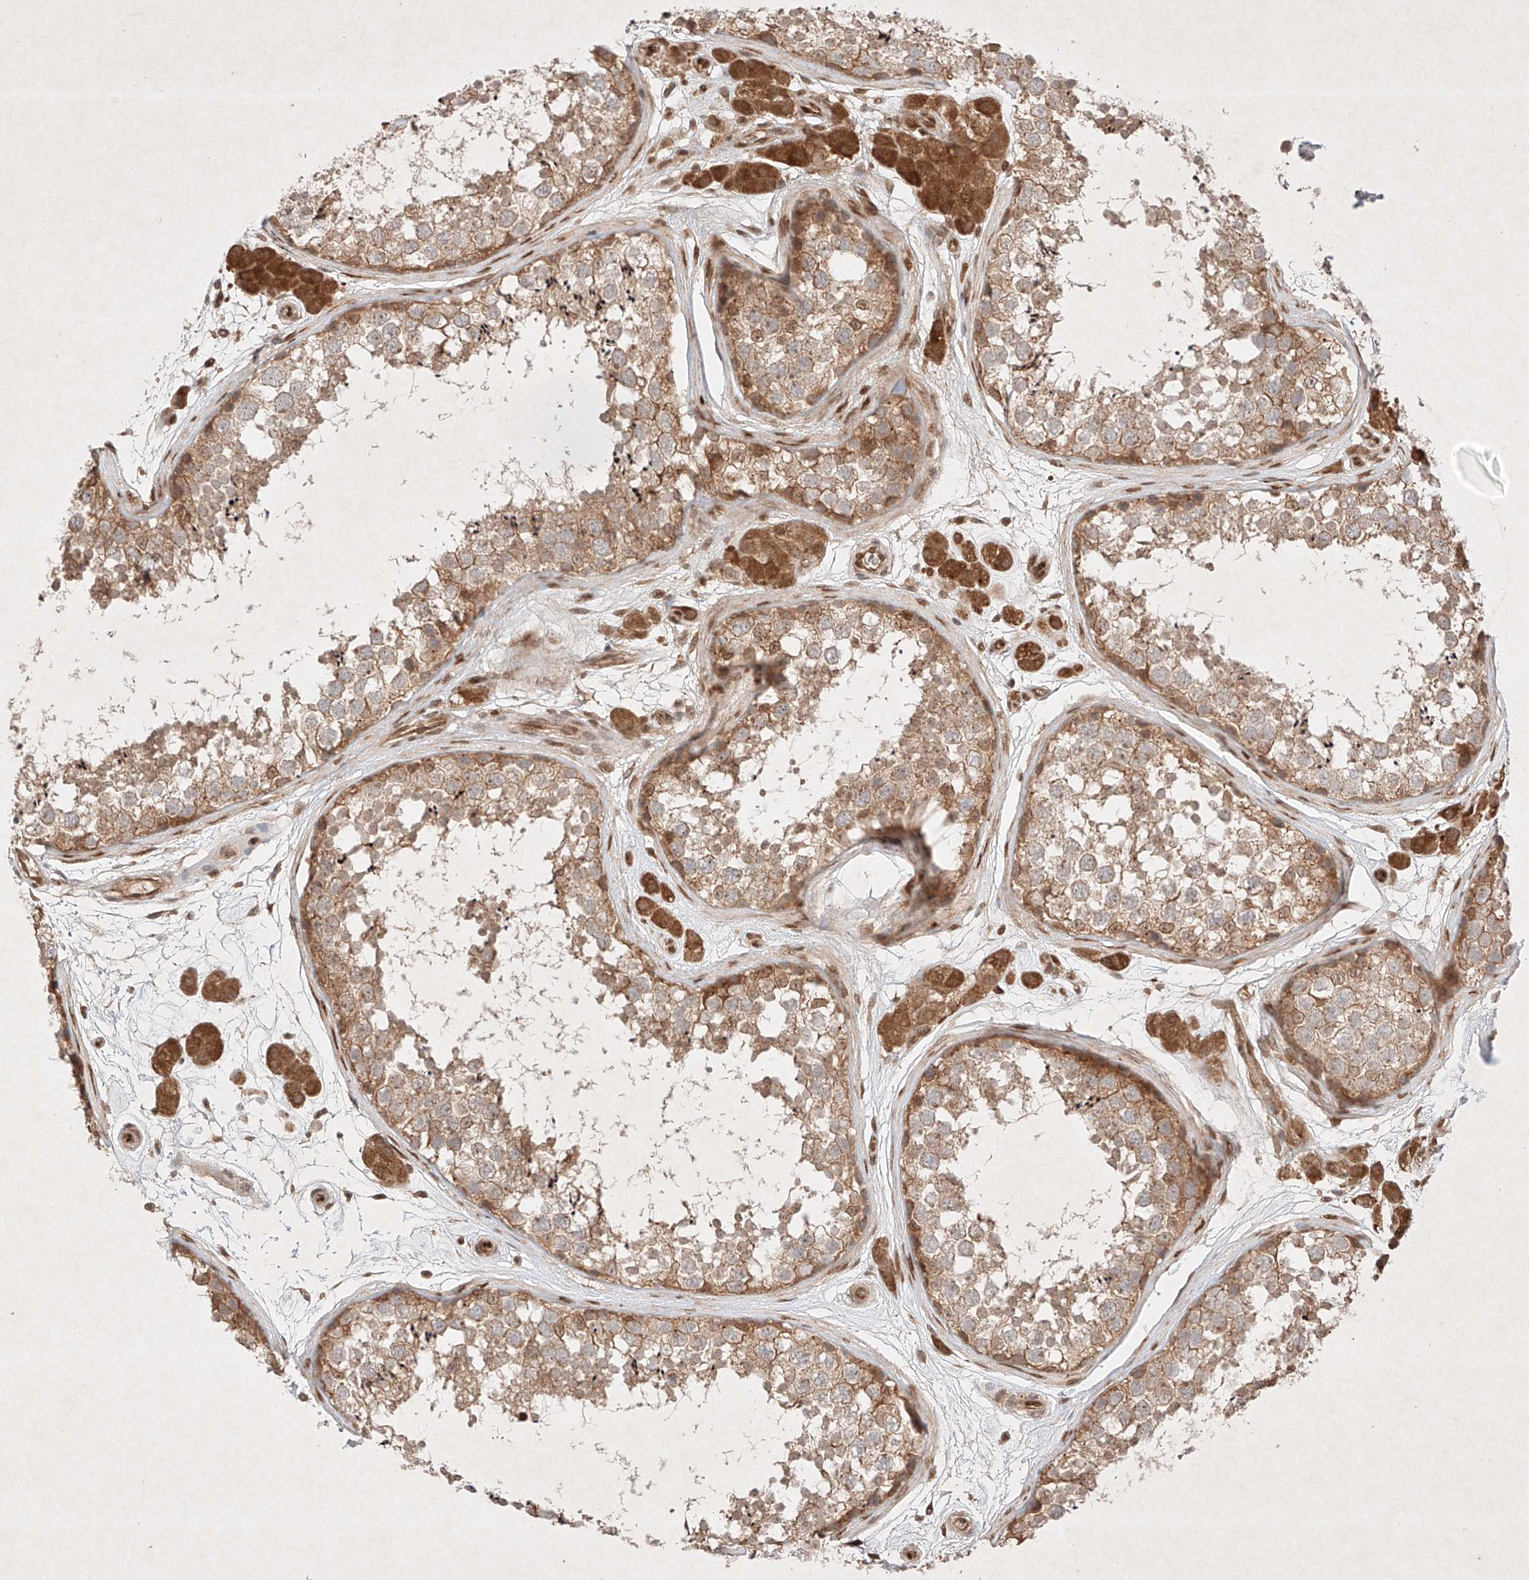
{"staining": {"intensity": "moderate", "quantity": ">75%", "location": "cytoplasmic/membranous"}, "tissue": "testis", "cell_type": "Cells in seminiferous ducts", "image_type": "normal", "snomed": [{"axis": "morphology", "description": "Normal tissue, NOS"}, {"axis": "topography", "description": "Testis"}], "caption": "Protein staining of benign testis displays moderate cytoplasmic/membranous positivity in about >75% of cells in seminiferous ducts.", "gene": "RNF31", "patient": {"sex": "male", "age": 56}}